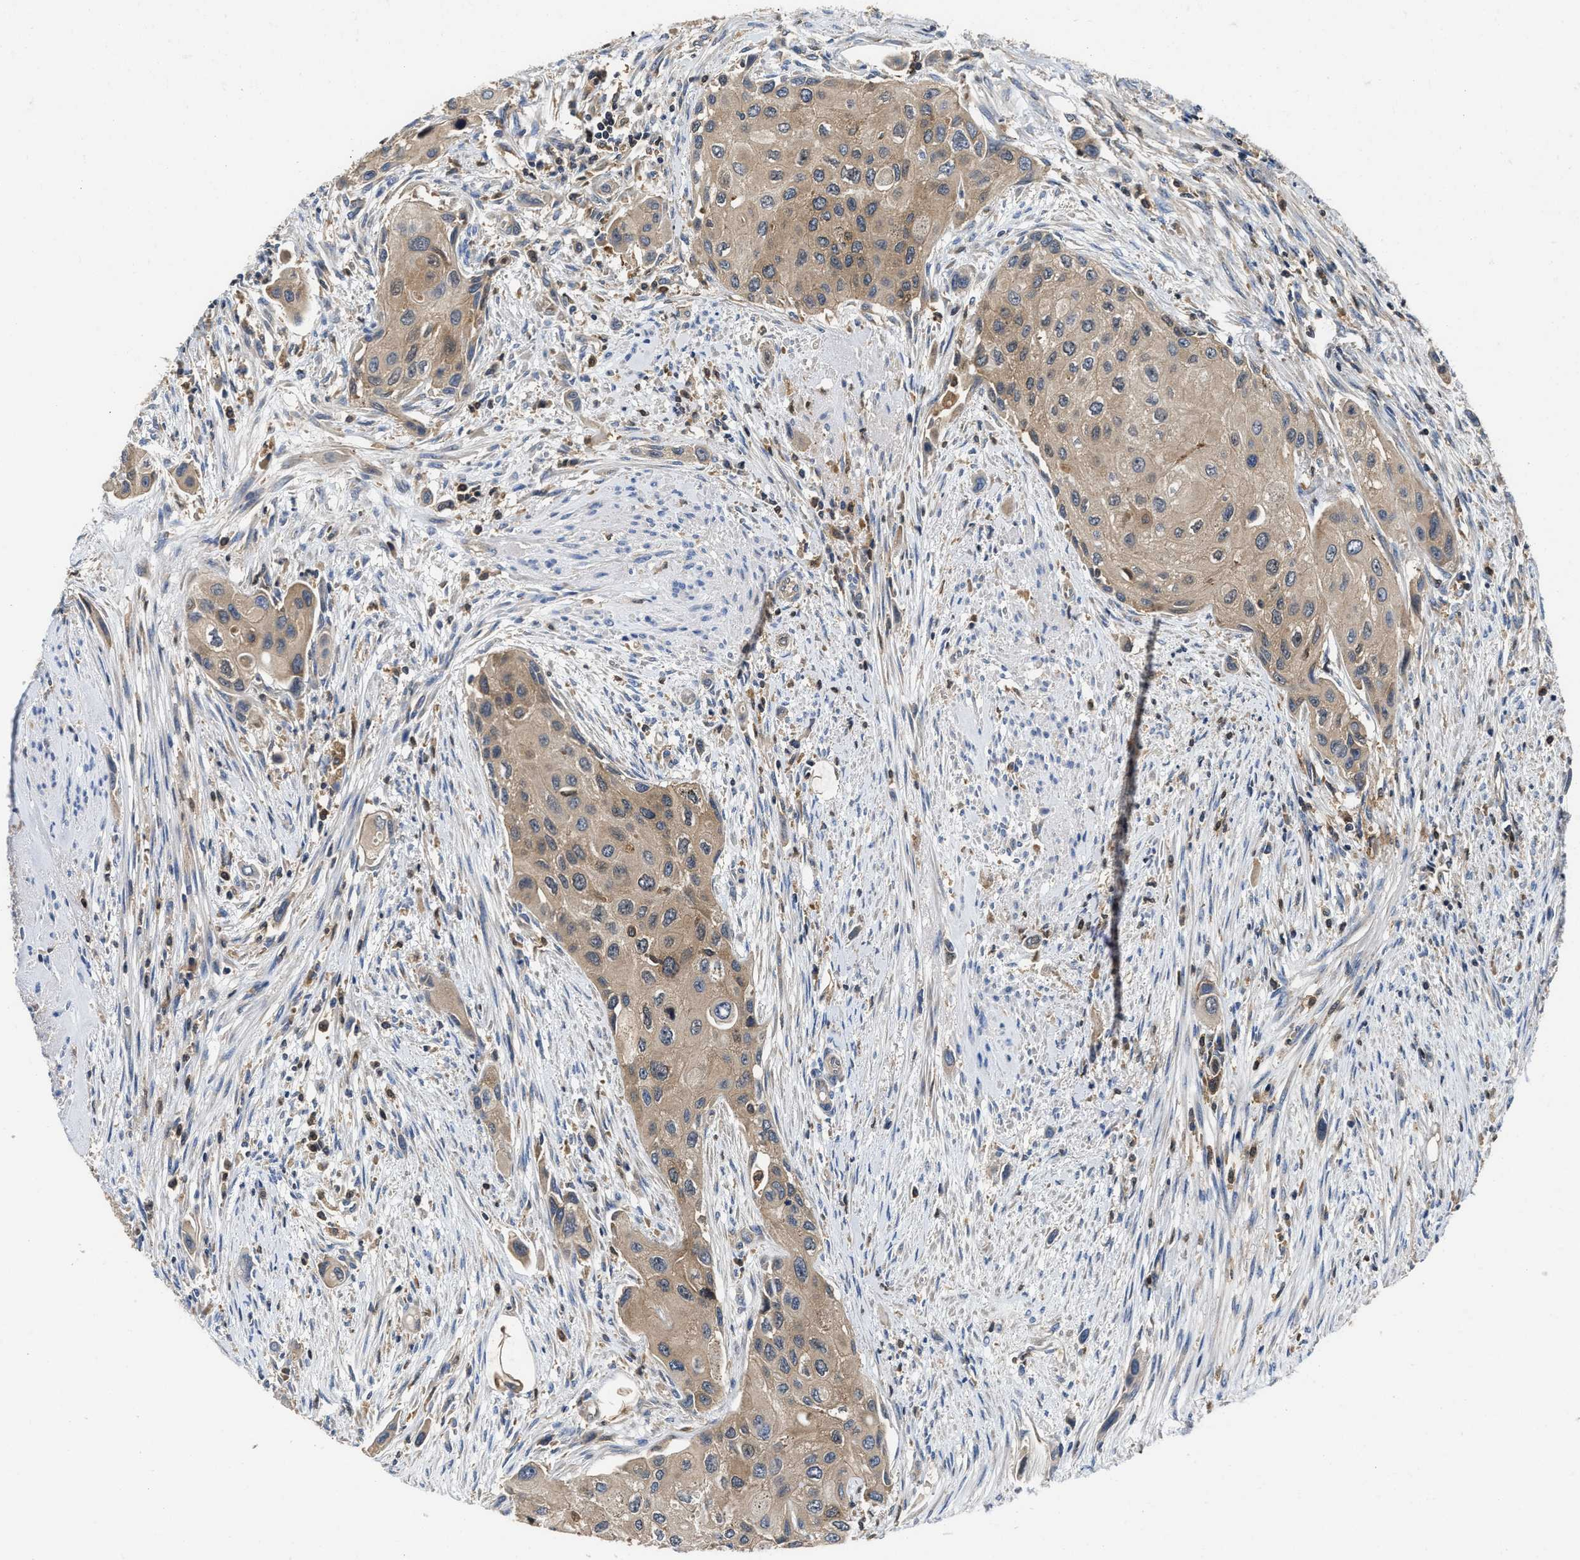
{"staining": {"intensity": "weak", "quantity": ">75%", "location": "cytoplasmic/membranous"}, "tissue": "urothelial cancer", "cell_type": "Tumor cells", "image_type": "cancer", "snomed": [{"axis": "morphology", "description": "Urothelial carcinoma, High grade"}, {"axis": "topography", "description": "Urinary bladder"}], "caption": "An image showing weak cytoplasmic/membranous staining in about >75% of tumor cells in urothelial carcinoma (high-grade), as visualized by brown immunohistochemical staining.", "gene": "OSTF1", "patient": {"sex": "female", "age": 56}}